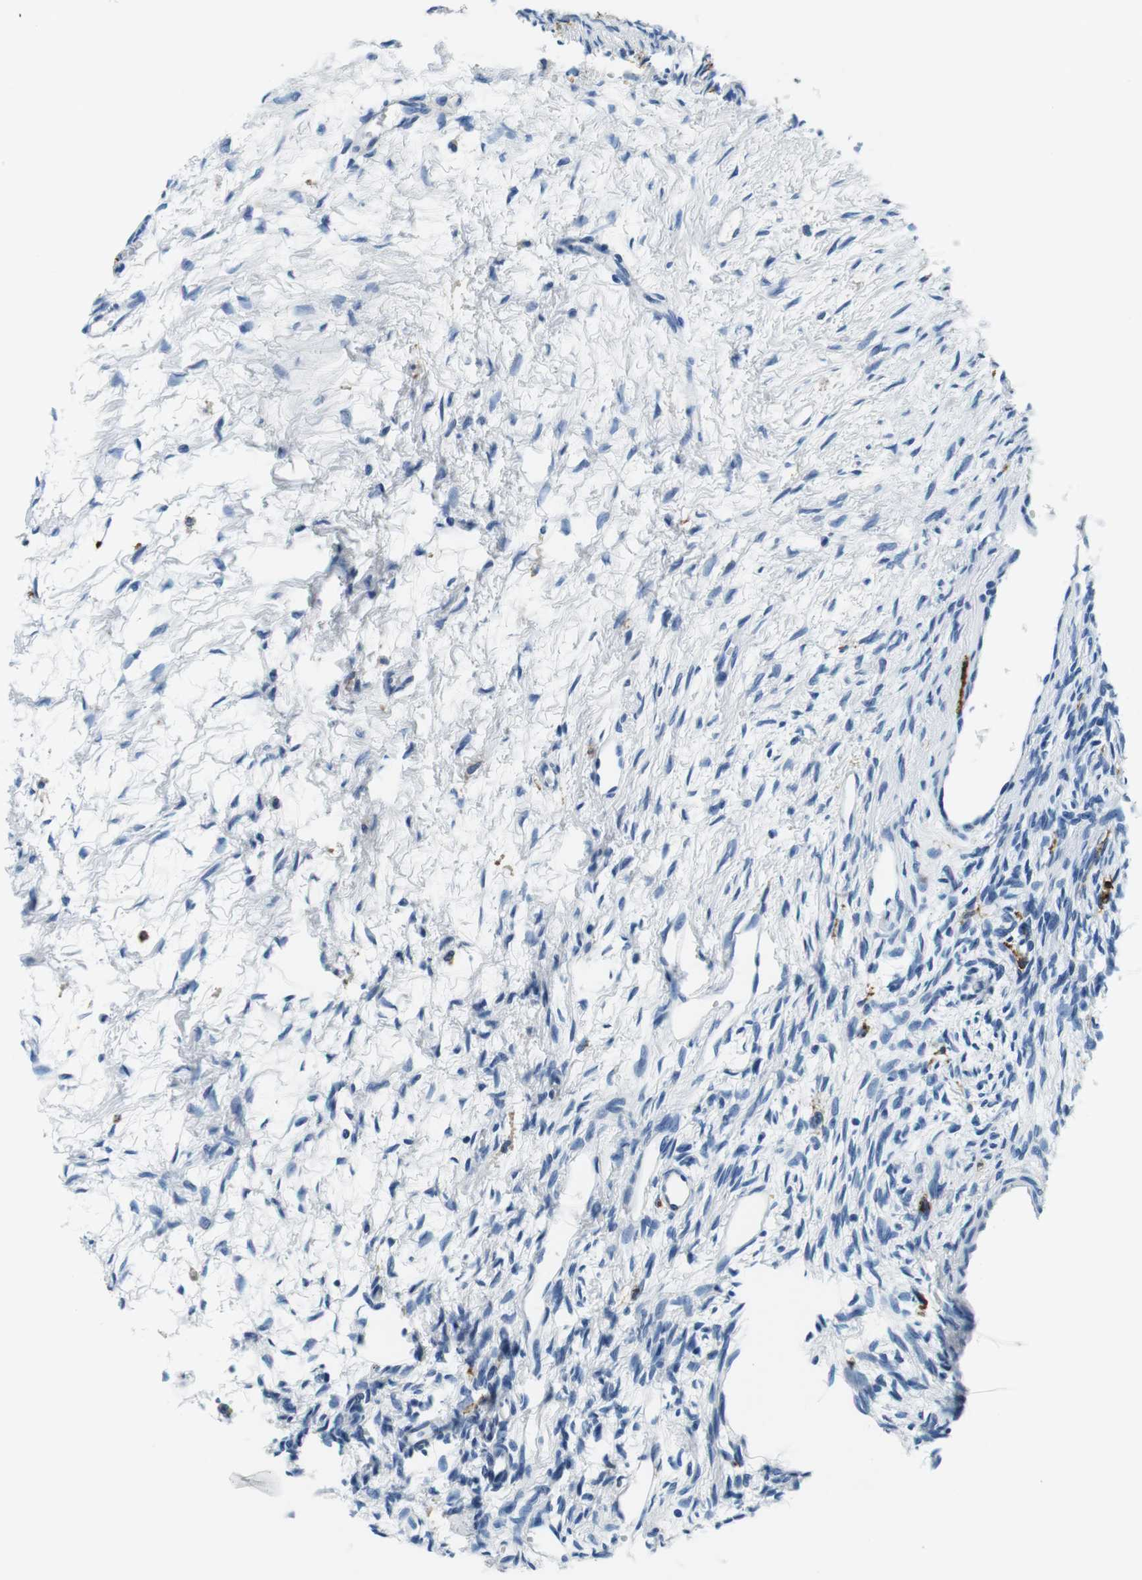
{"staining": {"intensity": "negative", "quantity": "none", "location": "none"}, "tissue": "ovary", "cell_type": "Ovarian stroma cells", "image_type": "normal", "snomed": [{"axis": "morphology", "description": "Normal tissue, NOS"}, {"axis": "topography", "description": "Ovary"}], "caption": "Immunohistochemistry (IHC) micrograph of benign ovary: ovary stained with DAB displays no significant protein staining in ovarian stroma cells. (Stains: DAB (3,3'-diaminobenzidine) IHC with hematoxylin counter stain, Microscopy: brightfield microscopy at high magnification).", "gene": "HLA", "patient": {"sex": "female", "age": 33}}